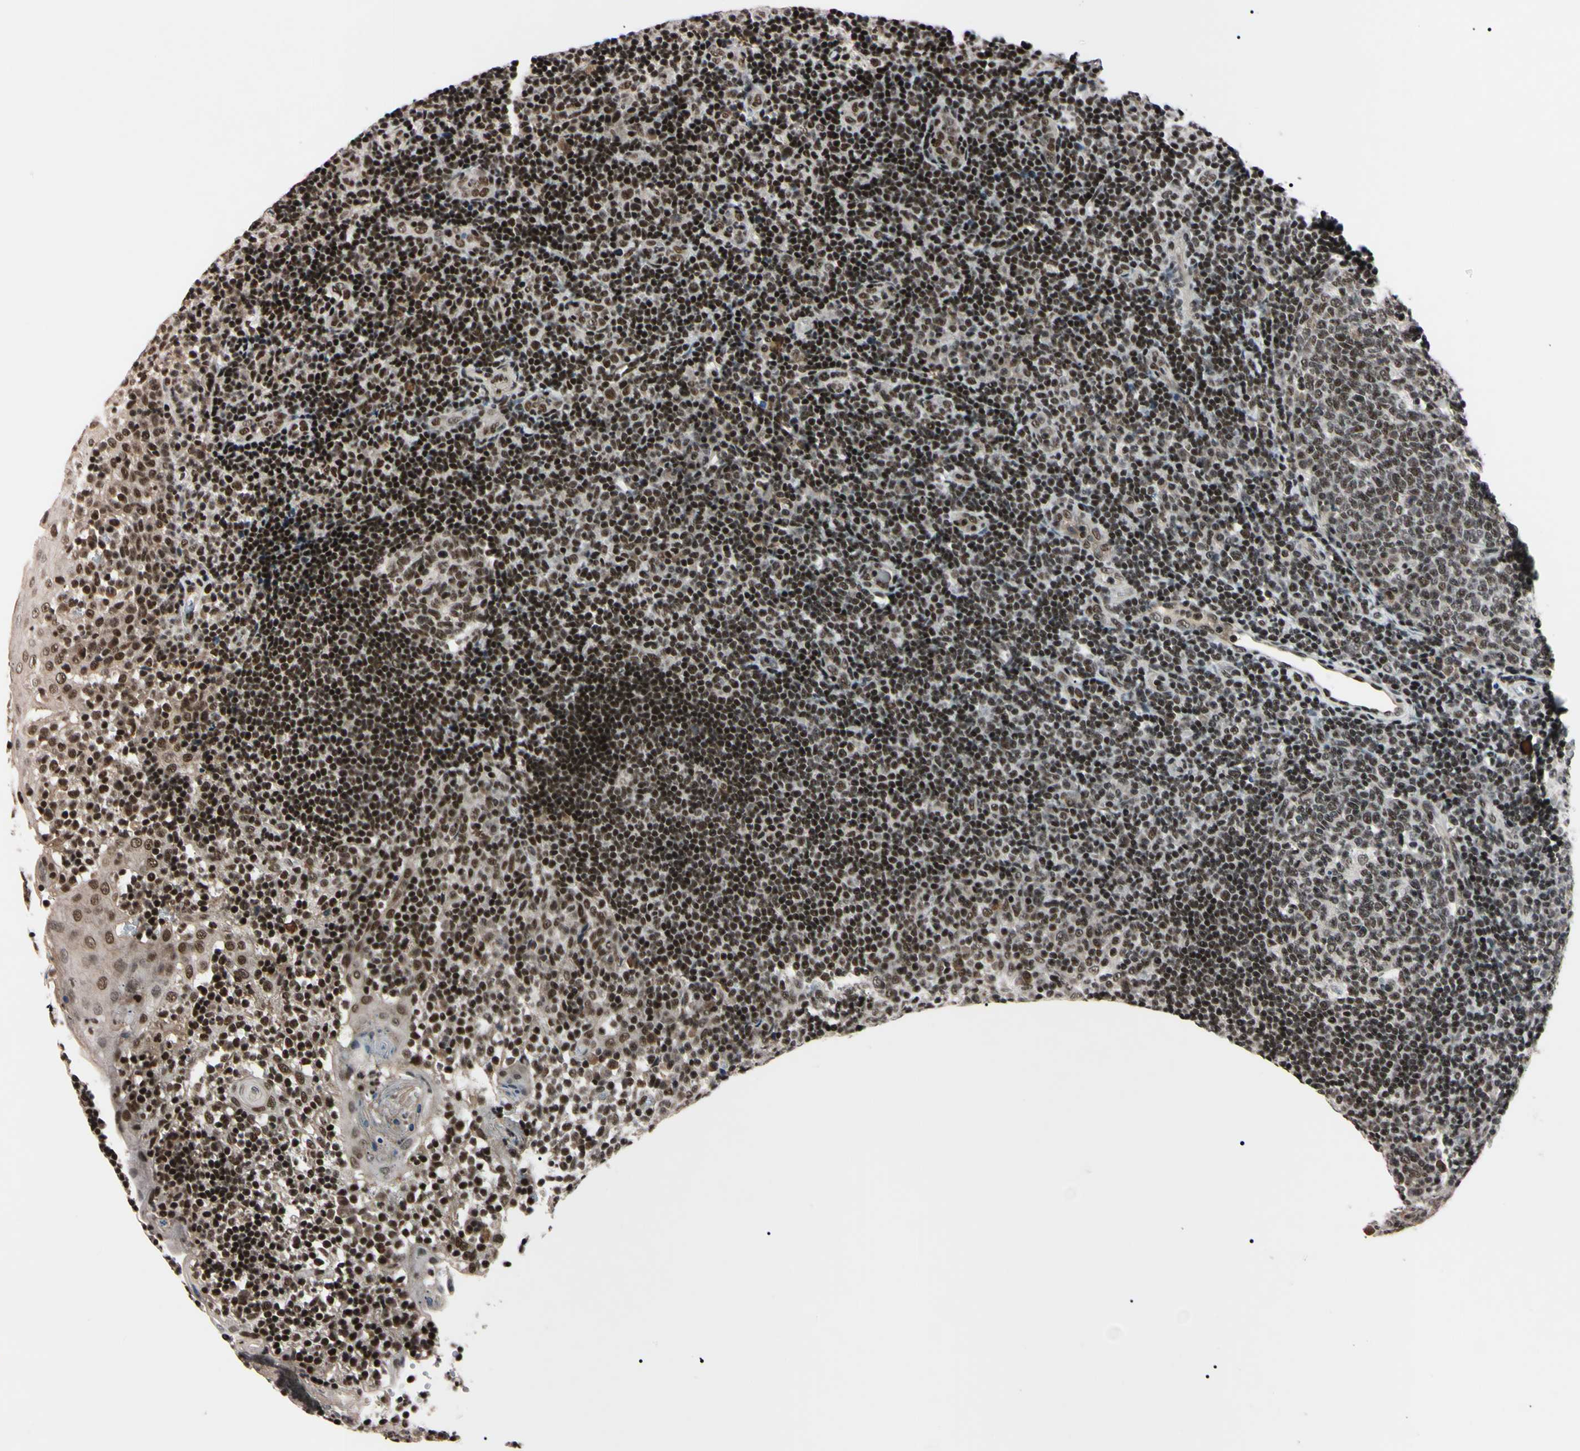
{"staining": {"intensity": "weak", "quantity": ">75%", "location": "nuclear"}, "tissue": "tonsil", "cell_type": "Germinal center cells", "image_type": "normal", "snomed": [{"axis": "morphology", "description": "Normal tissue, NOS"}, {"axis": "topography", "description": "Tonsil"}], "caption": "The photomicrograph demonstrates a brown stain indicating the presence of a protein in the nuclear of germinal center cells in tonsil.", "gene": "YY1", "patient": {"sex": "female", "age": 40}}